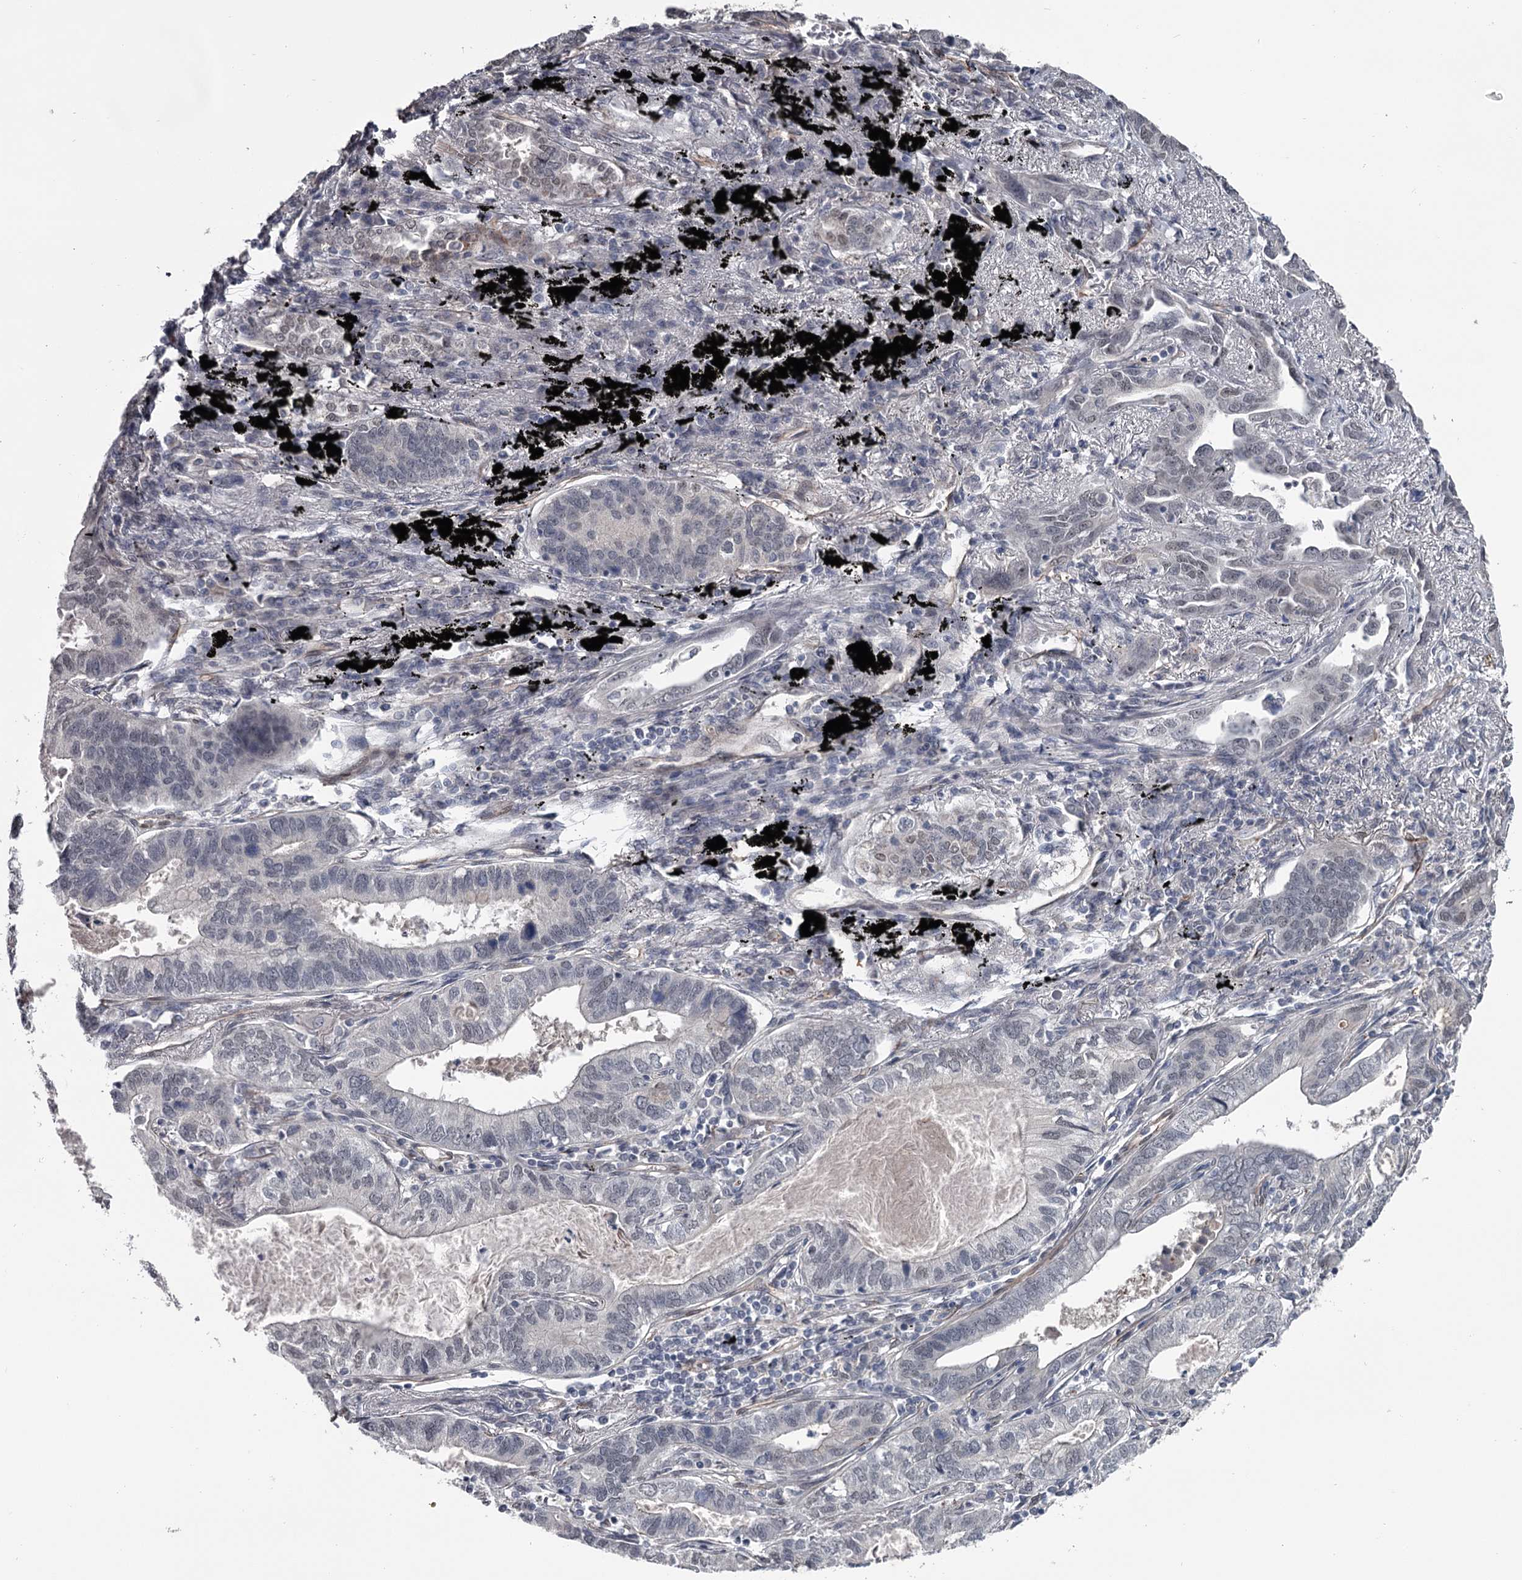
{"staining": {"intensity": "negative", "quantity": "none", "location": "none"}, "tissue": "lung cancer", "cell_type": "Tumor cells", "image_type": "cancer", "snomed": [{"axis": "morphology", "description": "Adenocarcinoma, NOS"}, {"axis": "topography", "description": "Lung"}], "caption": "The histopathology image shows no staining of tumor cells in lung cancer (adenocarcinoma).", "gene": "PRPF40B", "patient": {"sex": "male", "age": 67}}